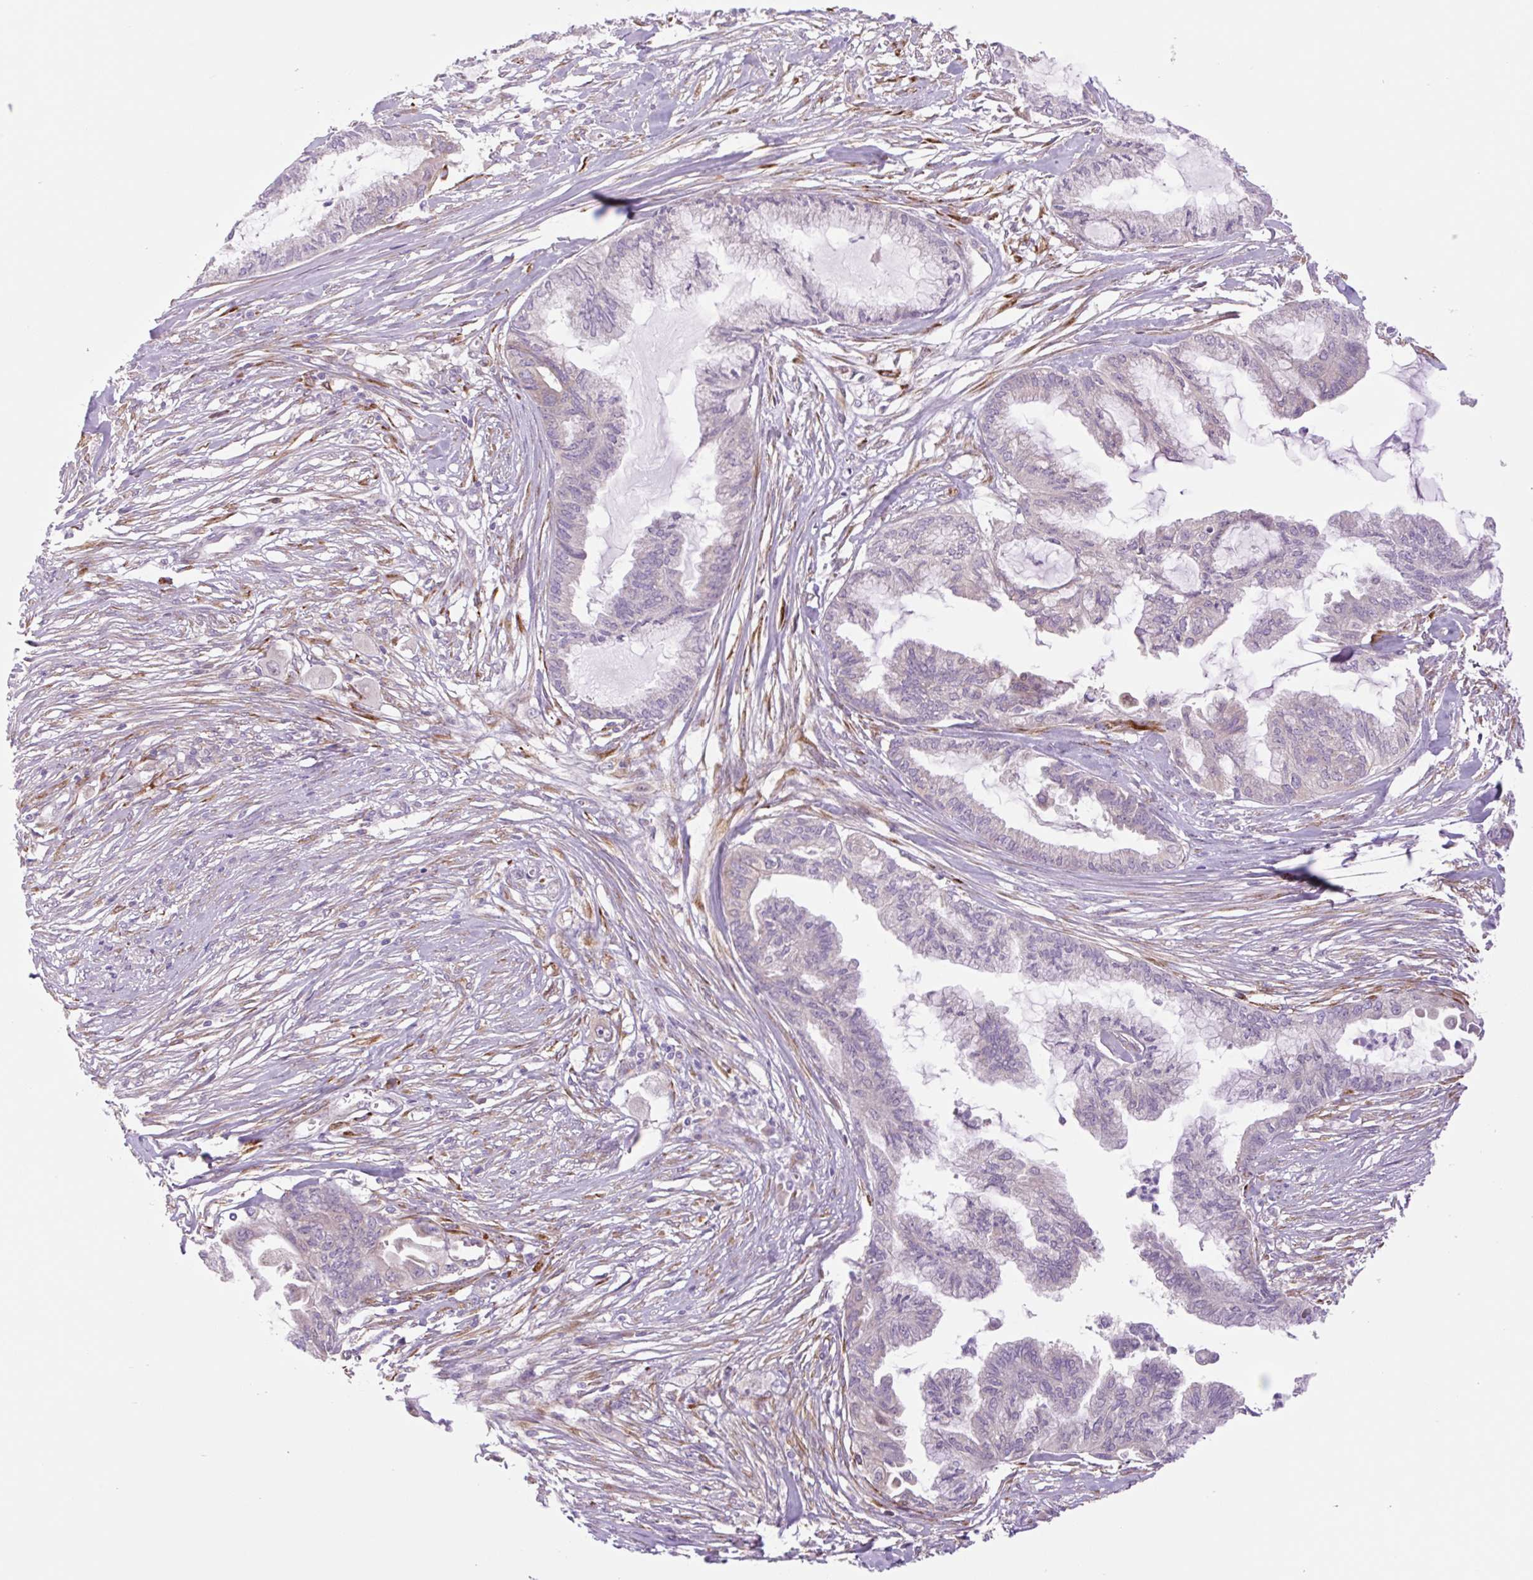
{"staining": {"intensity": "negative", "quantity": "none", "location": "none"}, "tissue": "endometrial cancer", "cell_type": "Tumor cells", "image_type": "cancer", "snomed": [{"axis": "morphology", "description": "Adenocarcinoma, NOS"}, {"axis": "topography", "description": "Endometrium"}], "caption": "Immunohistochemistry photomicrograph of human endometrial adenocarcinoma stained for a protein (brown), which displays no positivity in tumor cells. (Brightfield microscopy of DAB immunohistochemistry at high magnification).", "gene": "COL5A1", "patient": {"sex": "female", "age": 86}}